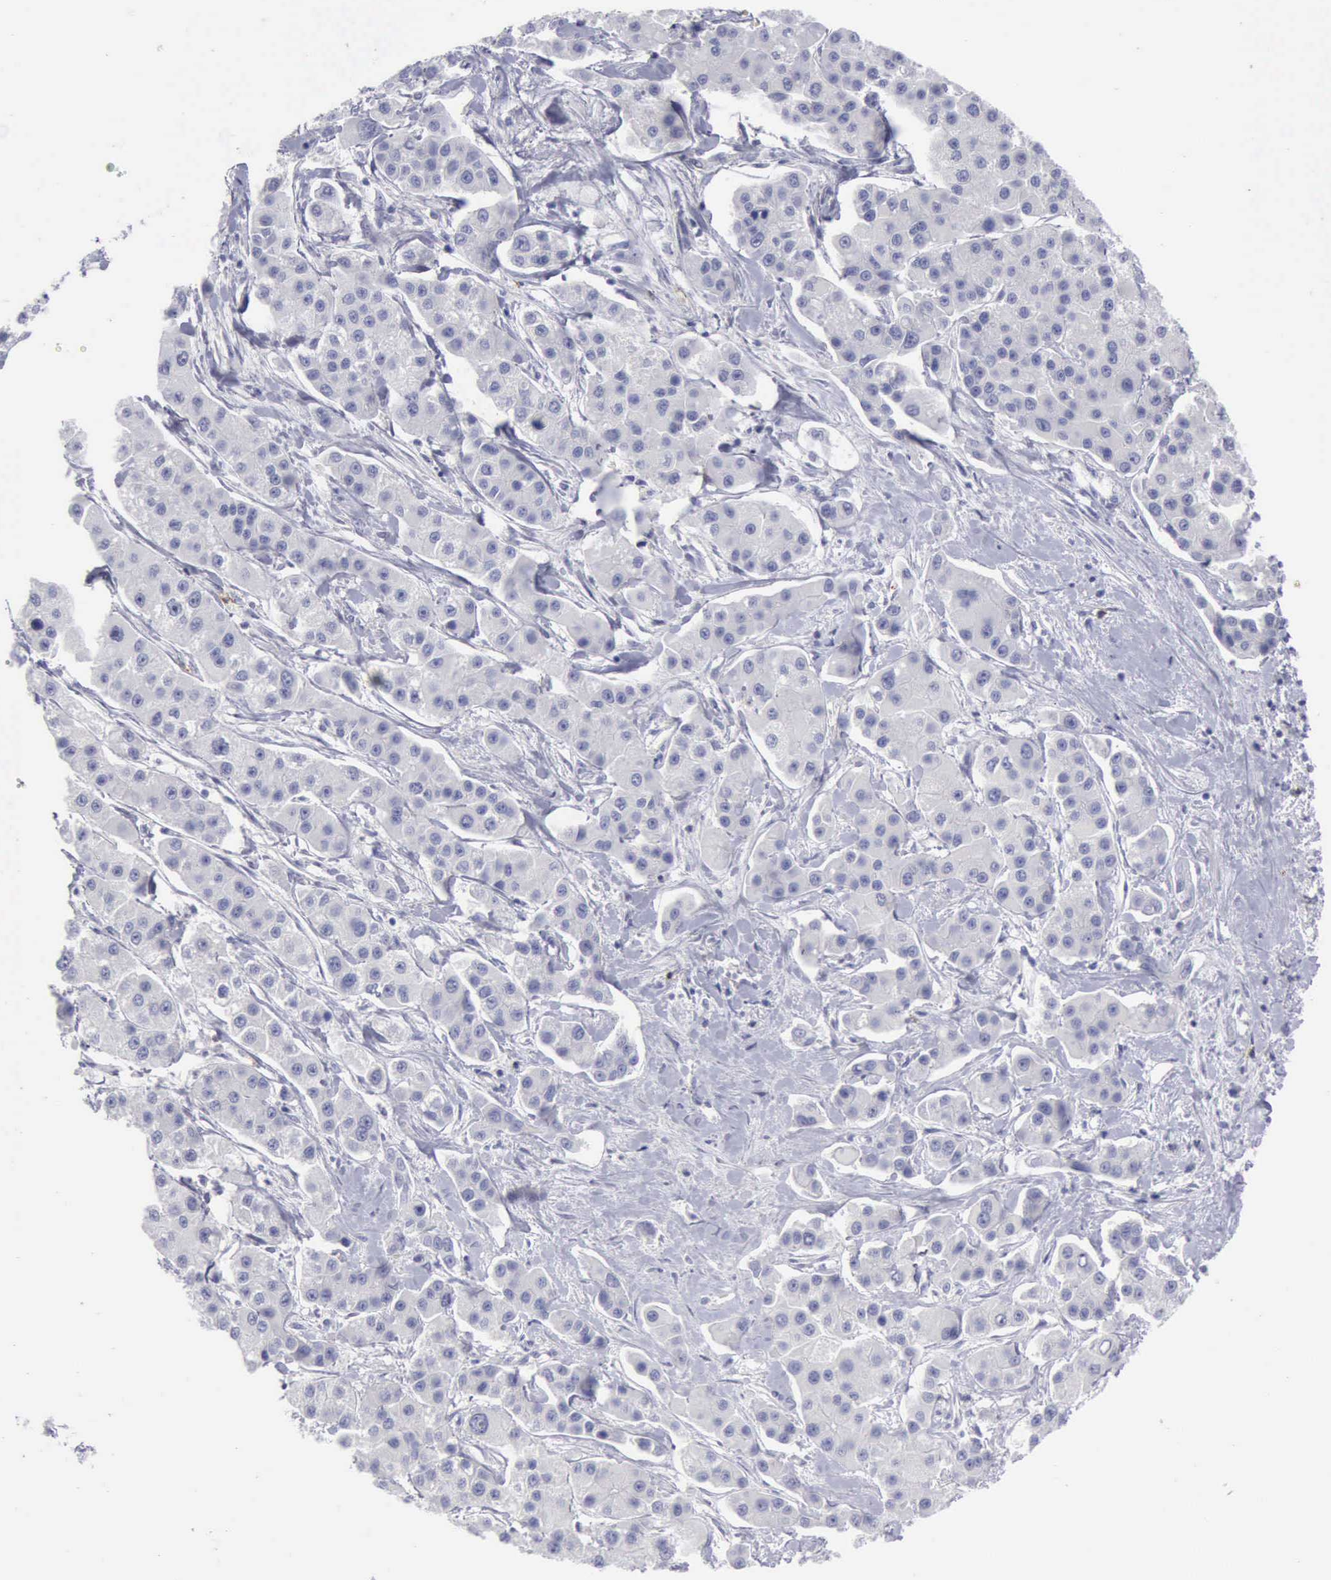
{"staining": {"intensity": "negative", "quantity": "none", "location": "none"}, "tissue": "liver cancer", "cell_type": "Tumor cells", "image_type": "cancer", "snomed": [{"axis": "morphology", "description": "Carcinoma, Hepatocellular, NOS"}, {"axis": "topography", "description": "Liver"}], "caption": "This is a image of immunohistochemistry (IHC) staining of hepatocellular carcinoma (liver), which shows no expression in tumor cells.", "gene": "NCAM1", "patient": {"sex": "female", "age": 85}}